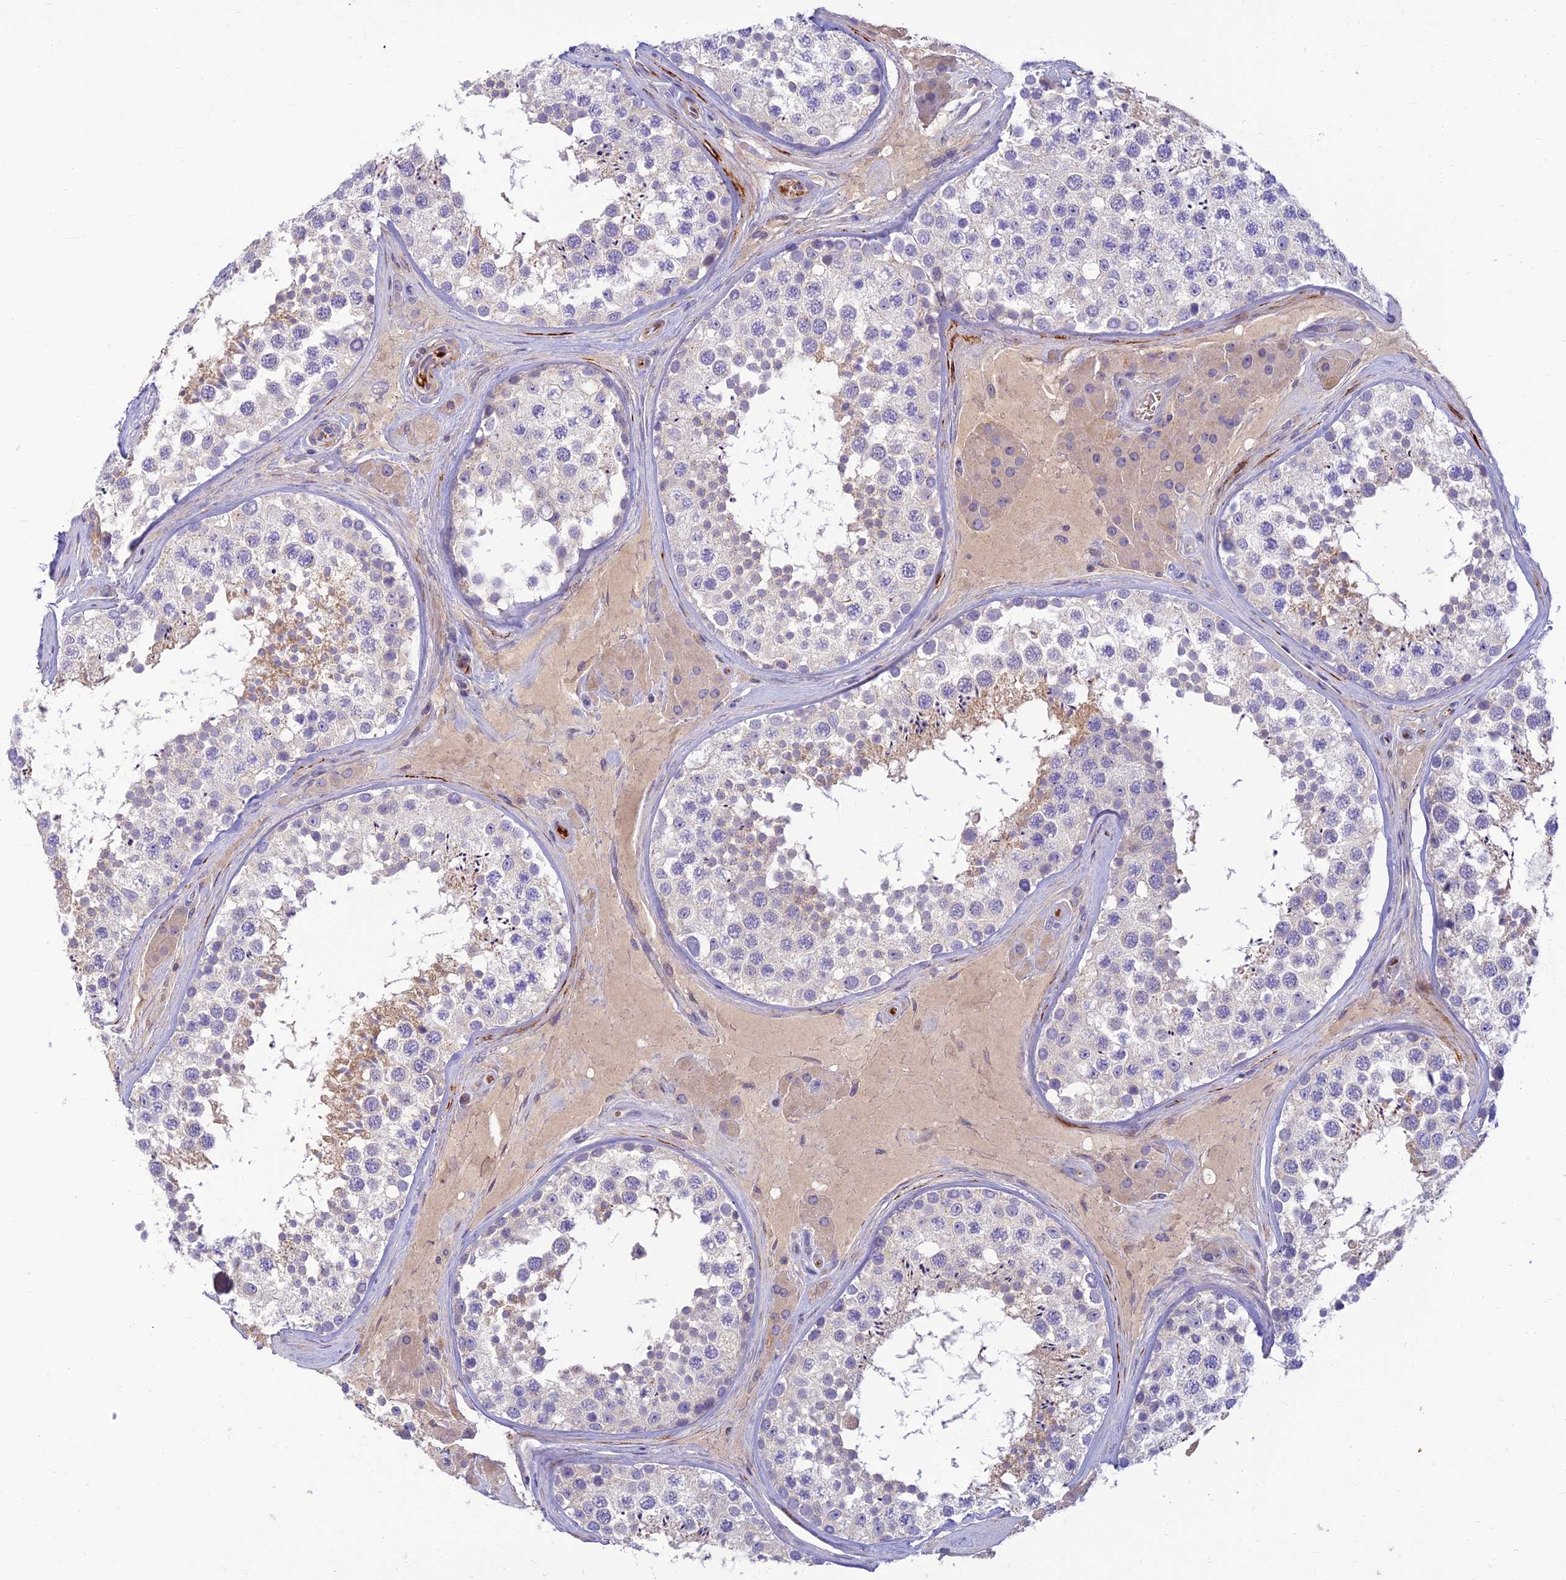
{"staining": {"intensity": "moderate", "quantity": "<25%", "location": "cytoplasmic/membranous"}, "tissue": "testis", "cell_type": "Cells in seminiferous ducts", "image_type": "normal", "snomed": [{"axis": "morphology", "description": "Normal tissue, NOS"}, {"axis": "topography", "description": "Testis"}], "caption": "Protein expression analysis of normal testis displays moderate cytoplasmic/membranous positivity in about <25% of cells in seminiferous ducts. (brown staining indicates protein expression, while blue staining denotes nuclei).", "gene": "CLIP4", "patient": {"sex": "male", "age": 46}}